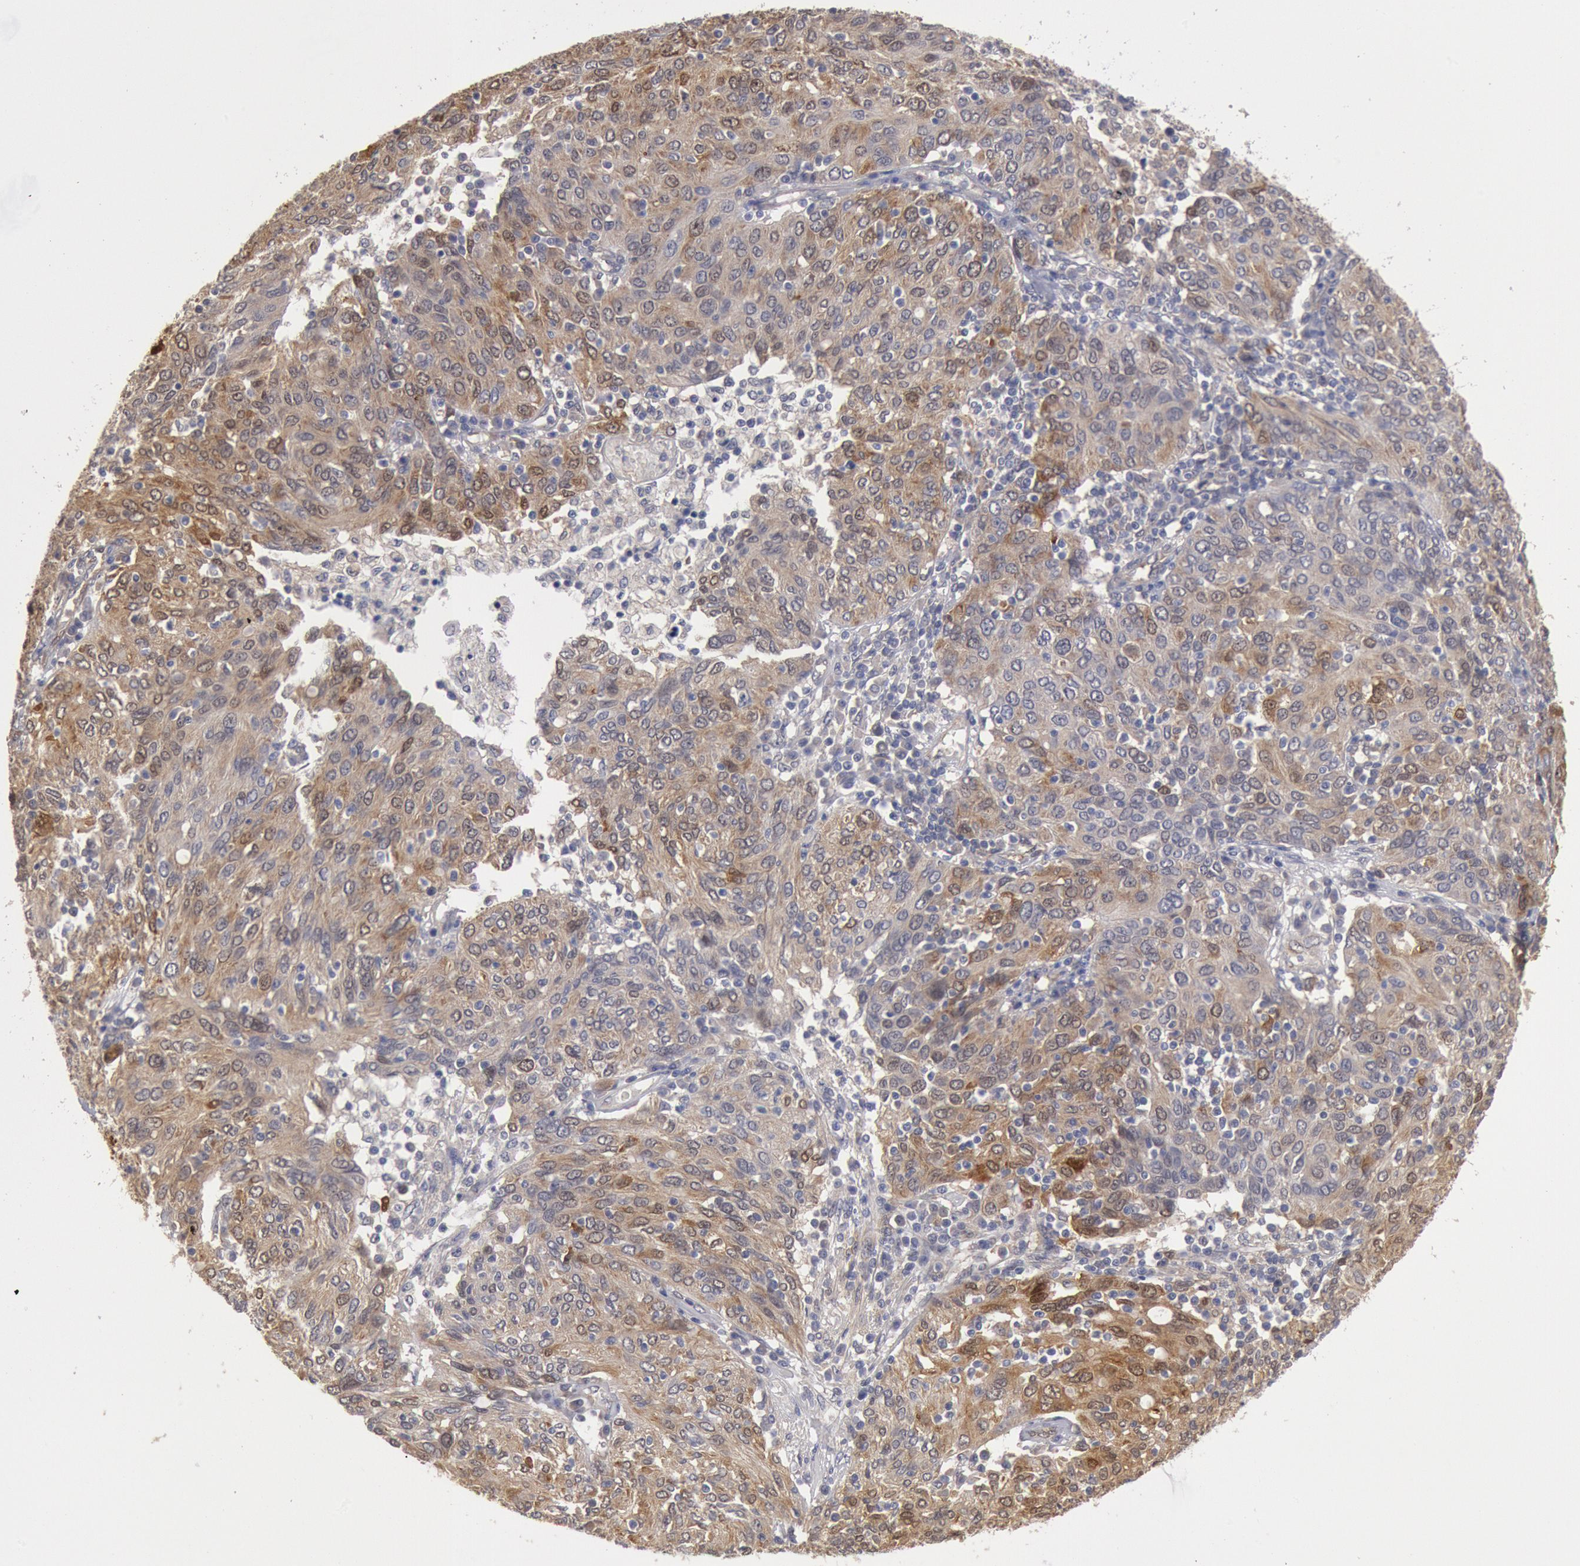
{"staining": {"intensity": "moderate", "quantity": "25%-75%", "location": "cytoplasmic/membranous"}, "tissue": "ovarian cancer", "cell_type": "Tumor cells", "image_type": "cancer", "snomed": [{"axis": "morphology", "description": "Carcinoma, endometroid"}, {"axis": "topography", "description": "Ovary"}], "caption": "Endometroid carcinoma (ovarian) tissue displays moderate cytoplasmic/membranous expression in approximately 25%-75% of tumor cells The protein of interest is shown in brown color, while the nuclei are stained blue.", "gene": "DNAJA1", "patient": {"sex": "female", "age": 50}}